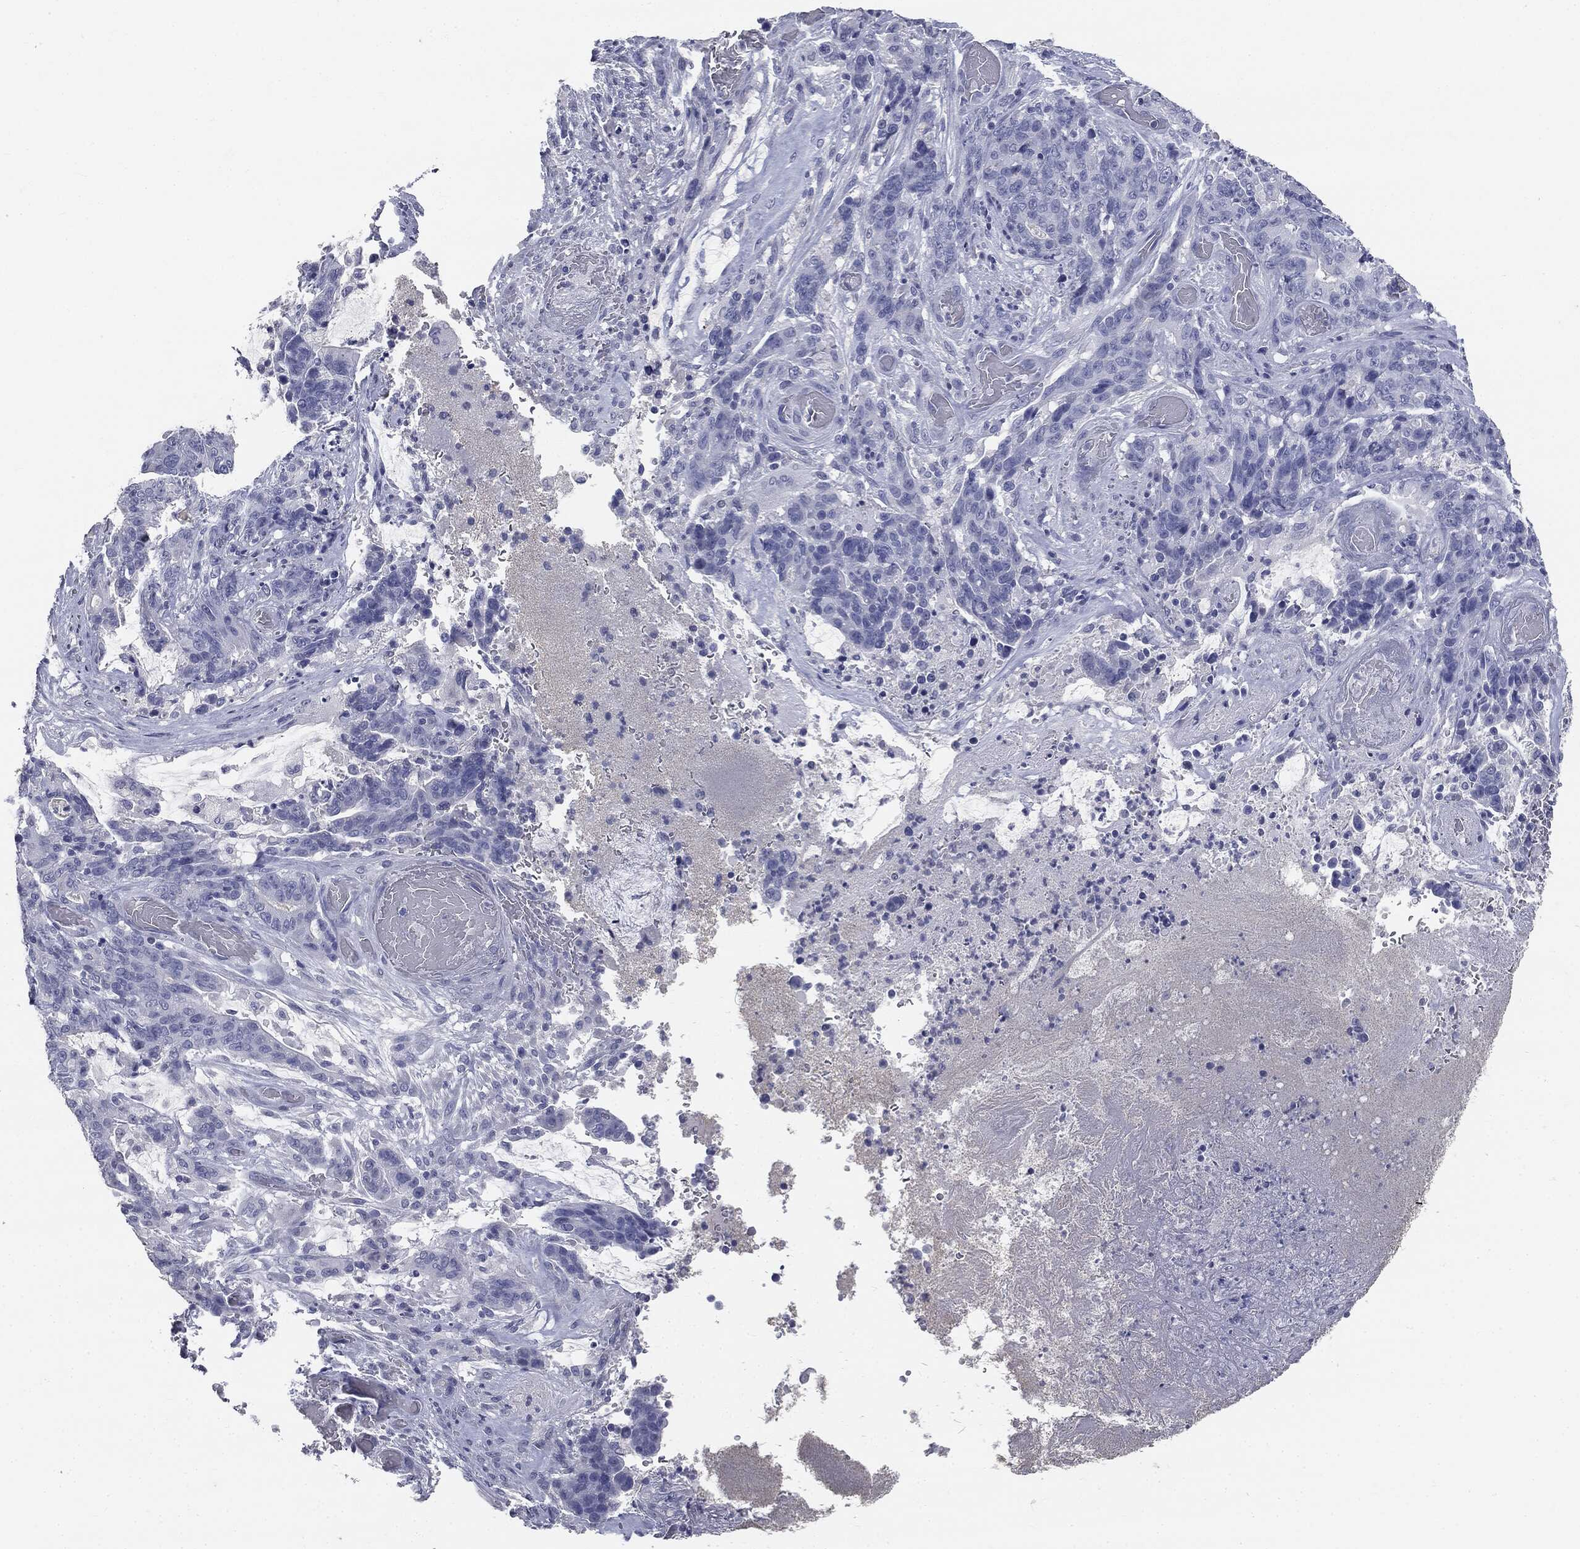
{"staining": {"intensity": "negative", "quantity": "none", "location": "none"}, "tissue": "stomach cancer", "cell_type": "Tumor cells", "image_type": "cancer", "snomed": [{"axis": "morphology", "description": "Normal tissue, NOS"}, {"axis": "morphology", "description": "Adenocarcinoma, NOS"}, {"axis": "topography", "description": "Stomach"}], "caption": "High magnification brightfield microscopy of adenocarcinoma (stomach) stained with DAB (3,3'-diaminobenzidine) (brown) and counterstained with hematoxylin (blue): tumor cells show no significant staining.", "gene": "AFP", "patient": {"sex": "female", "age": 64}}